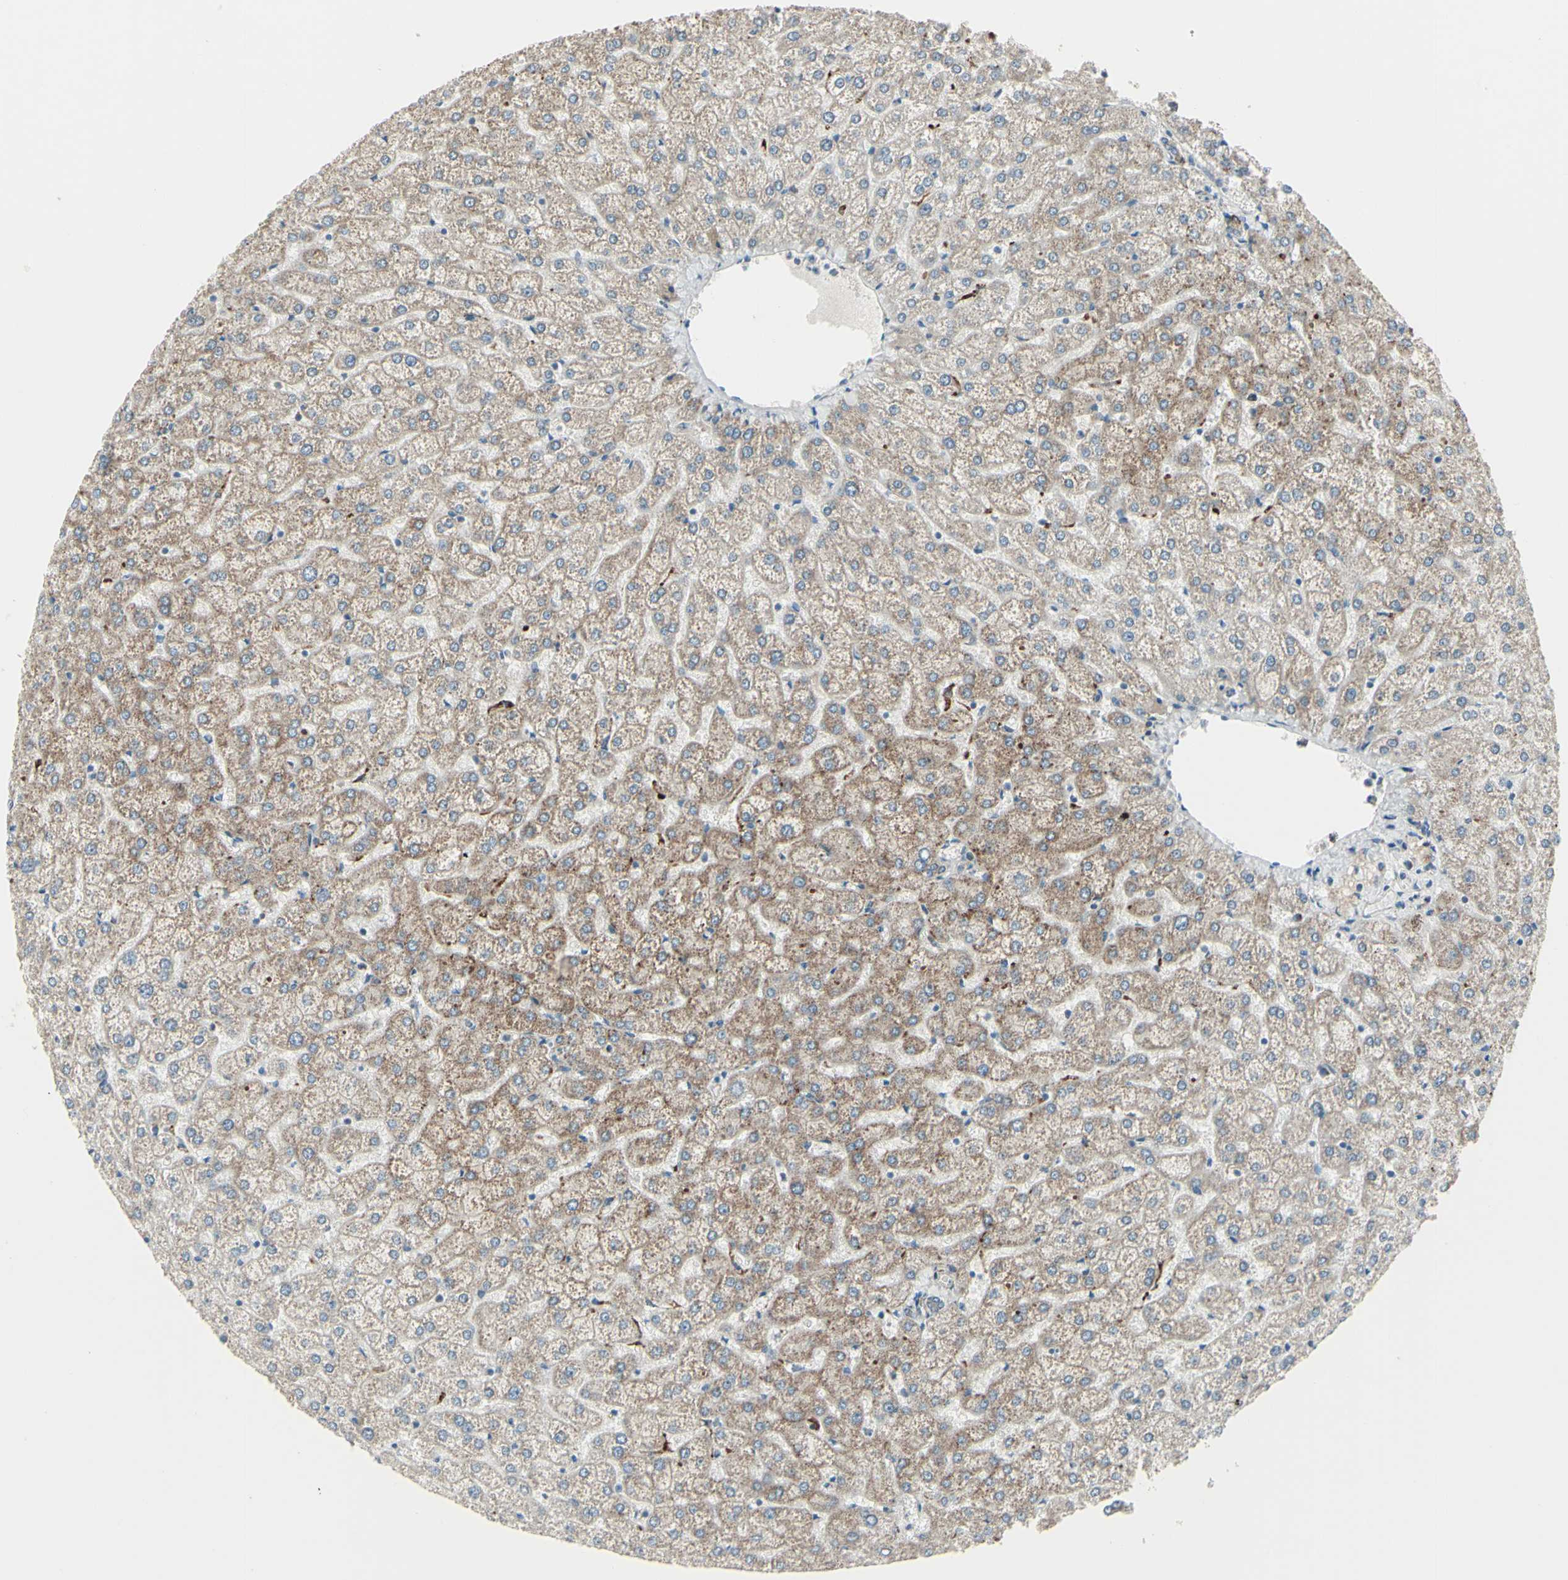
{"staining": {"intensity": "weak", "quantity": ">75%", "location": "cytoplasmic/membranous"}, "tissue": "liver", "cell_type": "Cholangiocytes", "image_type": "normal", "snomed": [{"axis": "morphology", "description": "Normal tissue, NOS"}, {"axis": "topography", "description": "Liver"}], "caption": "This is a photomicrograph of IHC staining of unremarkable liver, which shows weak positivity in the cytoplasmic/membranous of cholangiocytes.", "gene": "FAM171B", "patient": {"sex": "female", "age": 32}}